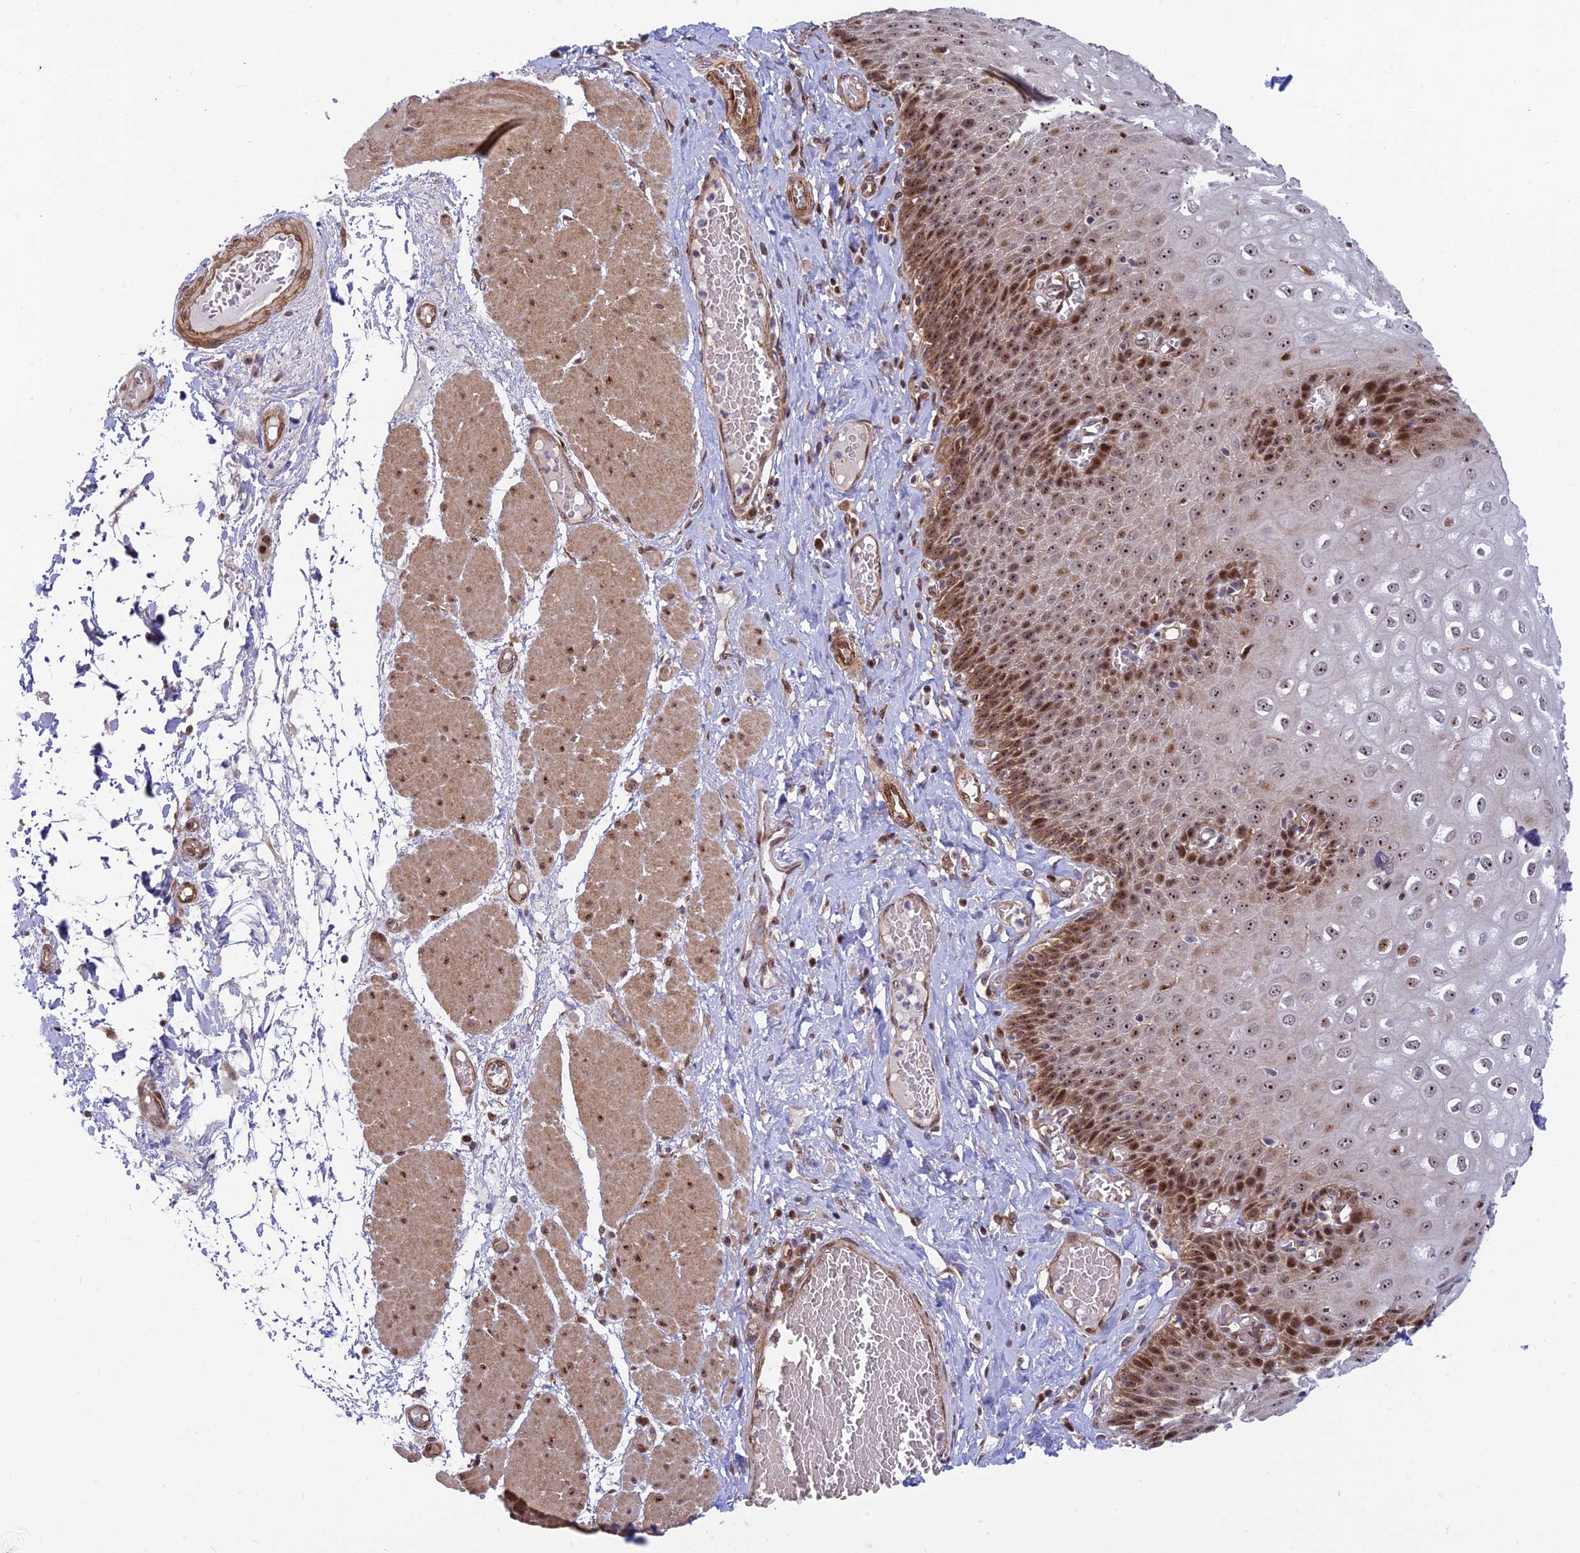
{"staining": {"intensity": "strong", "quantity": "25%-75%", "location": "cytoplasmic/membranous,nuclear"}, "tissue": "esophagus", "cell_type": "Squamous epithelial cells", "image_type": "normal", "snomed": [{"axis": "morphology", "description": "Normal tissue, NOS"}, {"axis": "topography", "description": "Esophagus"}], "caption": "High-magnification brightfield microscopy of benign esophagus stained with DAB (brown) and counterstained with hematoxylin (blue). squamous epithelial cells exhibit strong cytoplasmic/membranous,nuclear positivity is identified in approximately25%-75% of cells. (DAB IHC with brightfield microscopy, high magnification).", "gene": "UFSP2", "patient": {"sex": "male", "age": 60}}